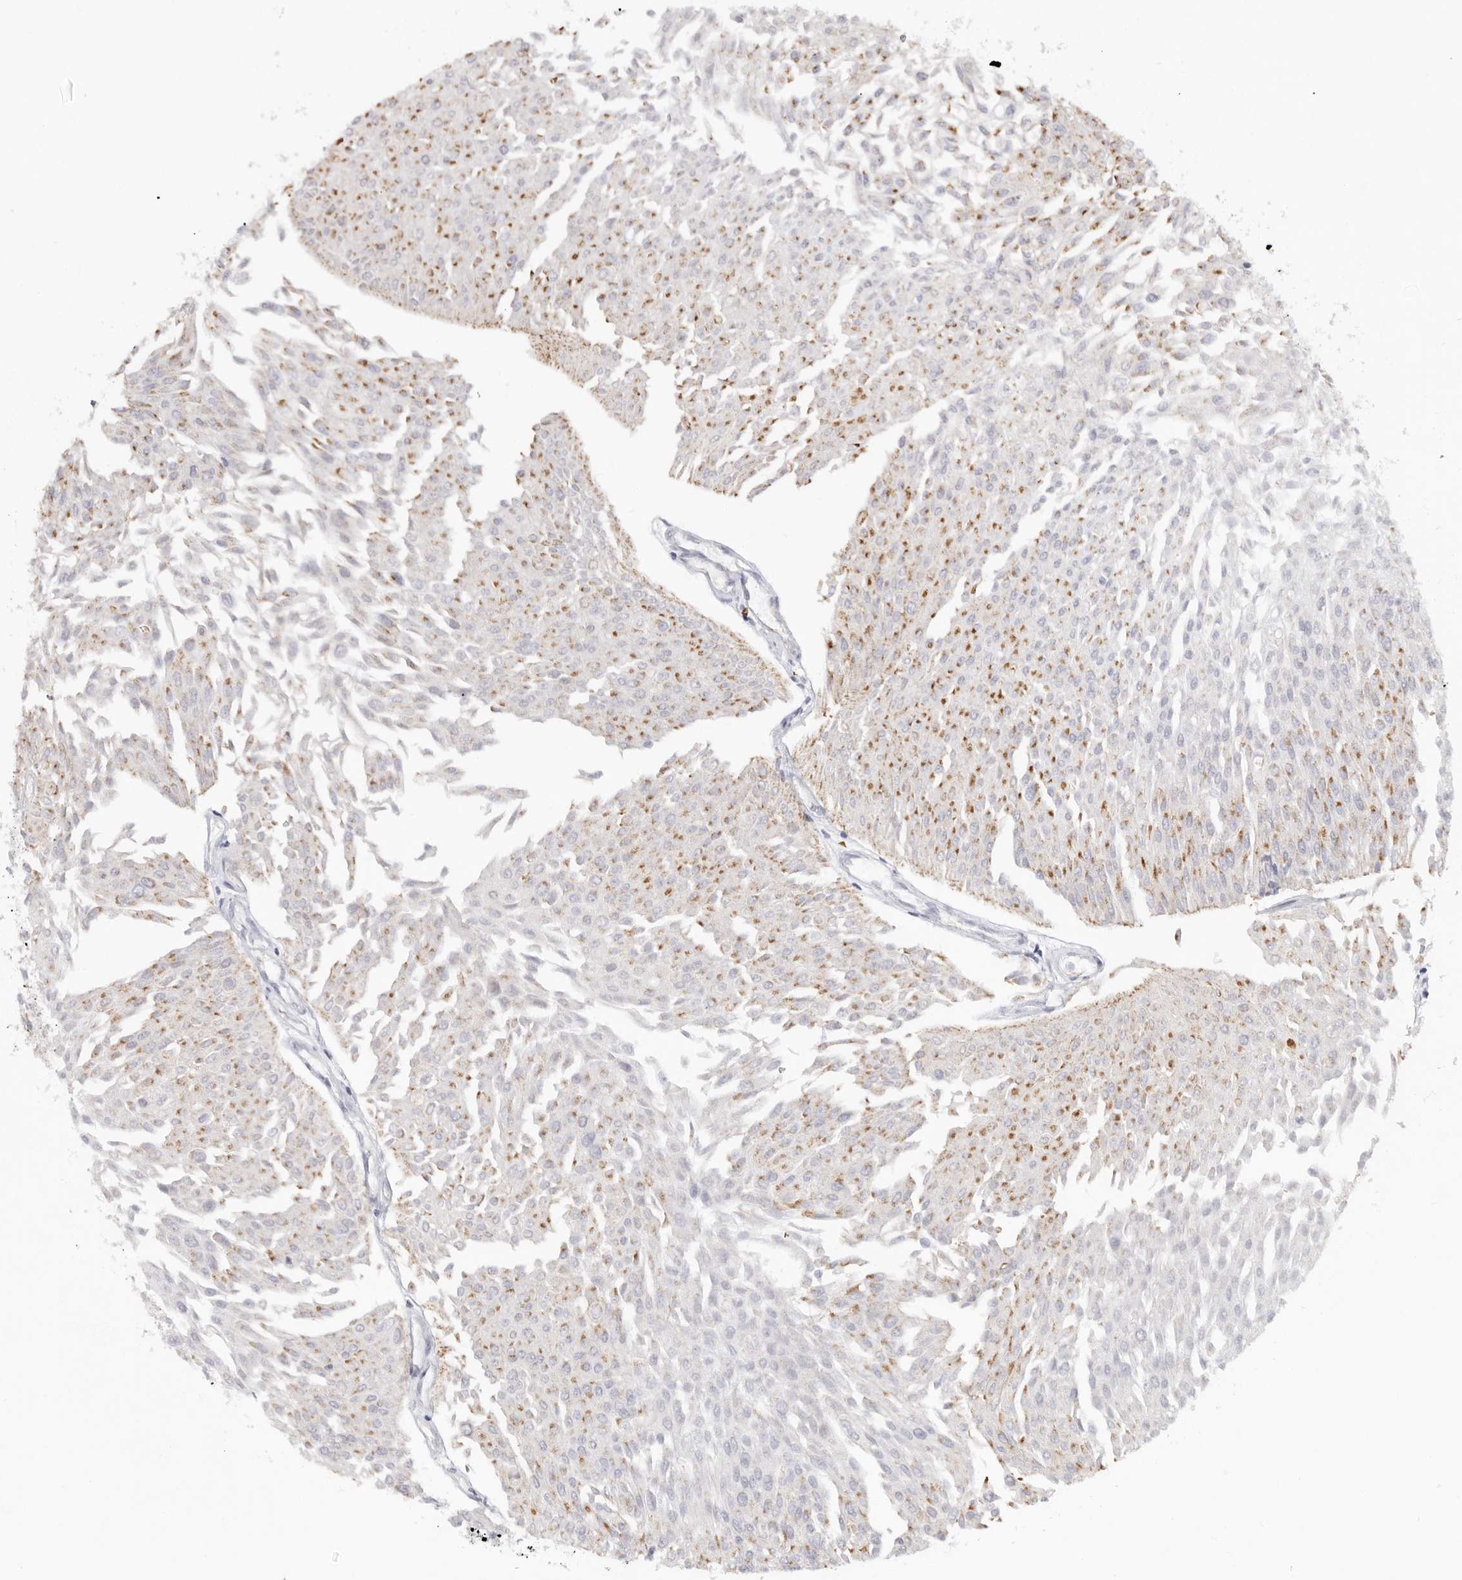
{"staining": {"intensity": "moderate", "quantity": ">75%", "location": "cytoplasmic/membranous"}, "tissue": "urothelial cancer", "cell_type": "Tumor cells", "image_type": "cancer", "snomed": [{"axis": "morphology", "description": "Urothelial carcinoma, Low grade"}, {"axis": "topography", "description": "Urinary bladder"}], "caption": "The image displays staining of low-grade urothelial carcinoma, revealing moderate cytoplasmic/membranous protein staining (brown color) within tumor cells. Using DAB (brown) and hematoxylin (blue) stains, captured at high magnification using brightfield microscopy.", "gene": "ELP3", "patient": {"sex": "male", "age": 67}}